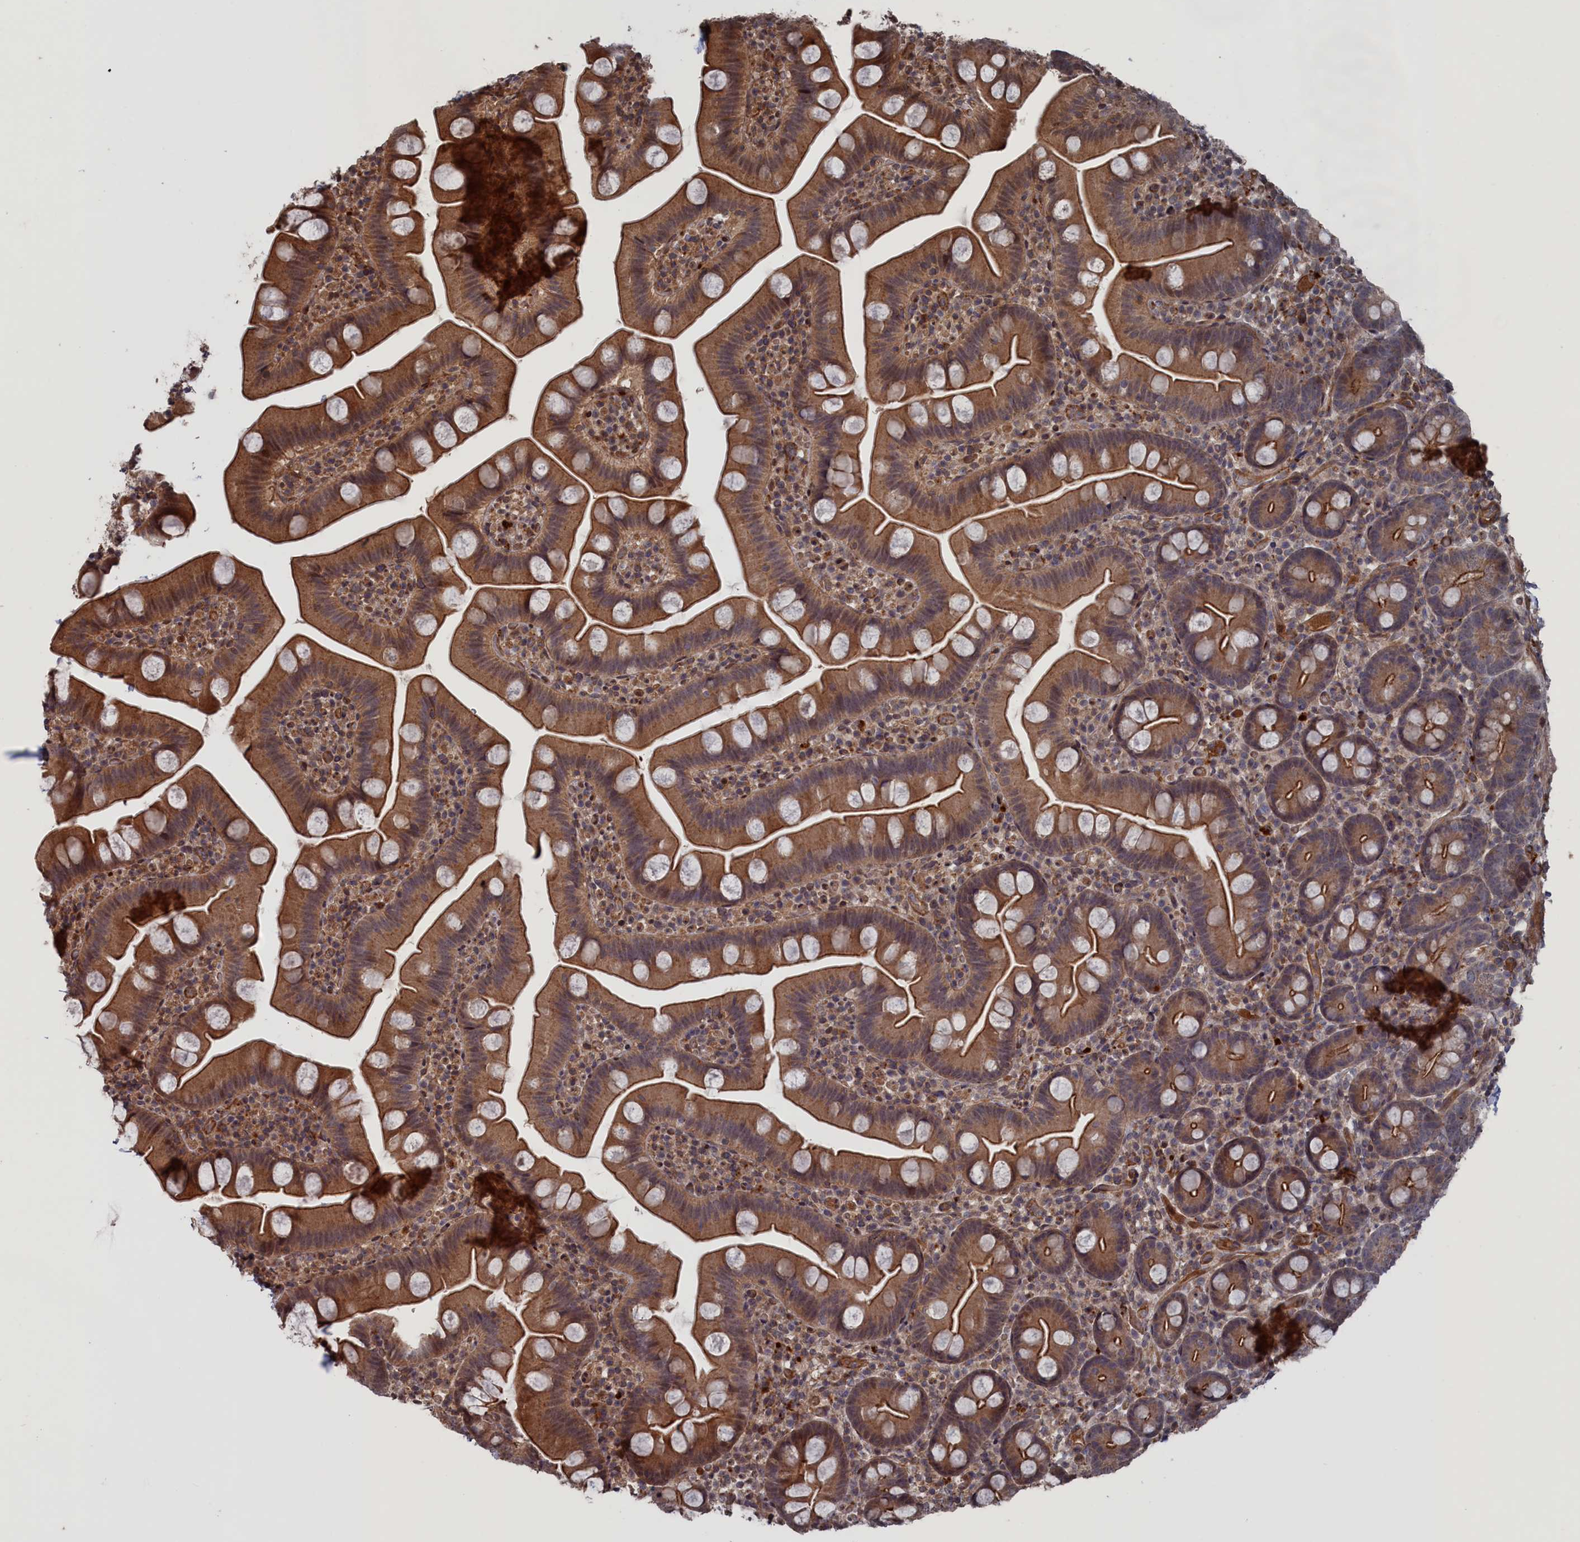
{"staining": {"intensity": "moderate", "quantity": ">75%", "location": "cytoplasmic/membranous"}, "tissue": "small intestine", "cell_type": "Glandular cells", "image_type": "normal", "snomed": [{"axis": "morphology", "description": "Normal tissue, NOS"}, {"axis": "topography", "description": "Small intestine"}], "caption": "A histopathology image of human small intestine stained for a protein exhibits moderate cytoplasmic/membranous brown staining in glandular cells.", "gene": "PLA2G15", "patient": {"sex": "female", "age": 68}}